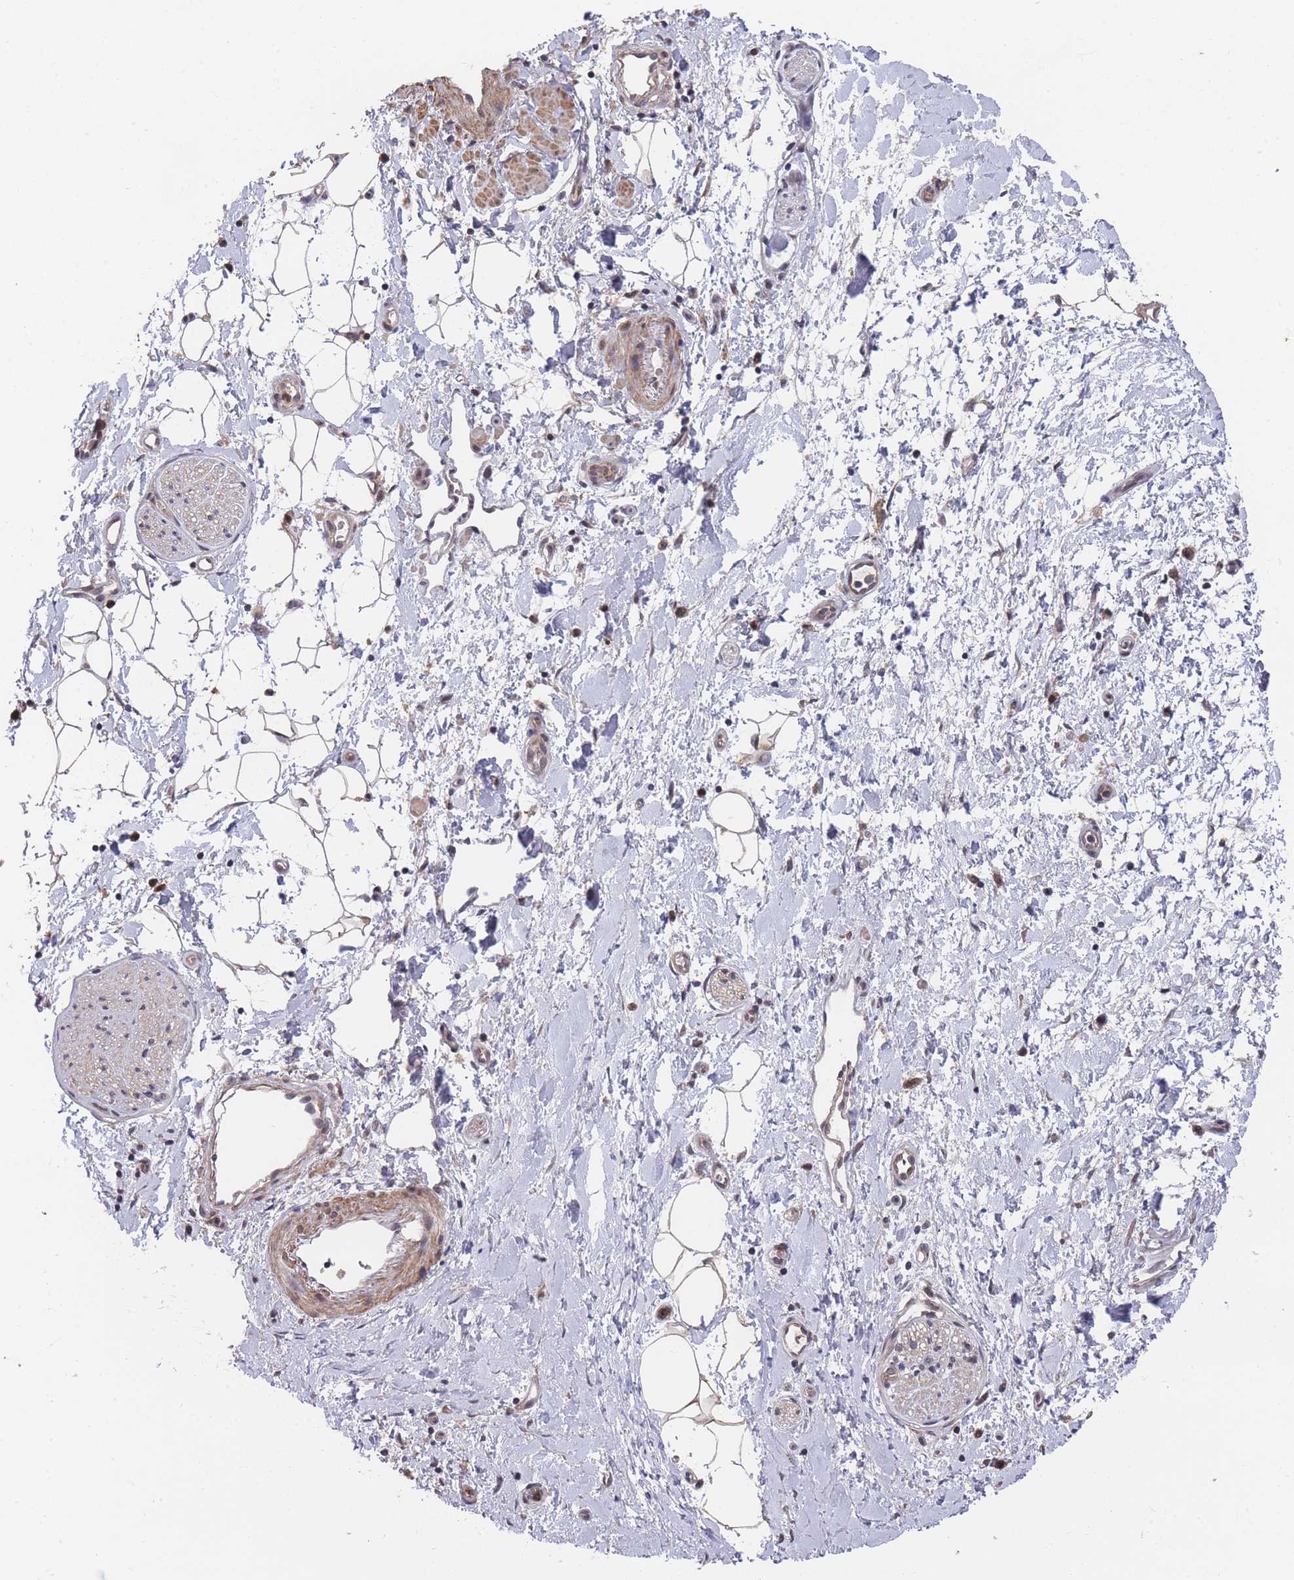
{"staining": {"intensity": "negative", "quantity": "none", "location": "none"}, "tissue": "adipose tissue", "cell_type": "Adipocytes", "image_type": "normal", "snomed": [{"axis": "morphology", "description": "Normal tissue, NOS"}, {"axis": "morphology", "description": "Adenocarcinoma, NOS"}, {"axis": "topography", "description": "Pancreas"}, {"axis": "topography", "description": "Peripheral nerve tissue"}], "caption": "Human adipose tissue stained for a protein using immunohistochemistry (IHC) exhibits no staining in adipocytes.", "gene": "SF3B1", "patient": {"sex": "female", "age": 77}}